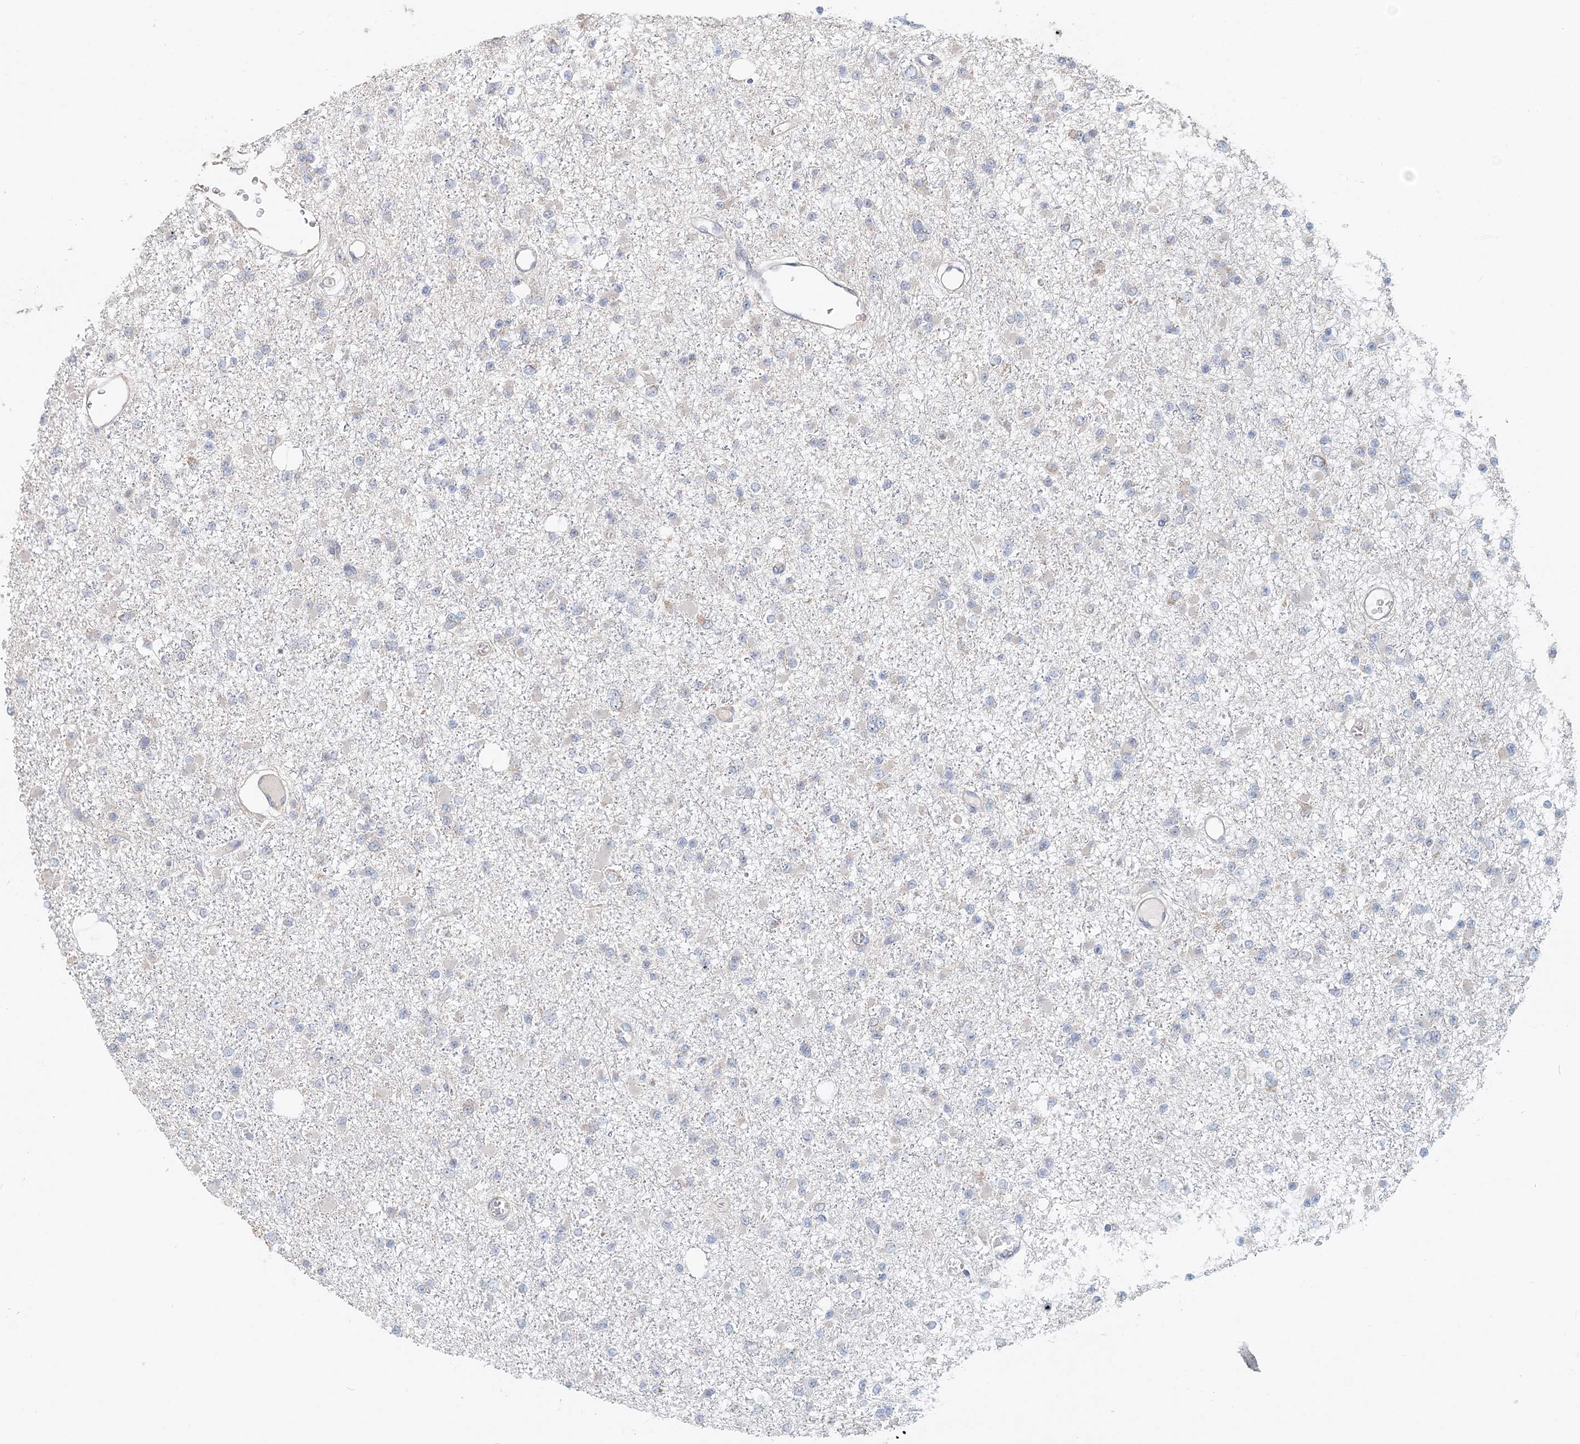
{"staining": {"intensity": "negative", "quantity": "none", "location": "none"}, "tissue": "glioma", "cell_type": "Tumor cells", "image_type": "cancer", "snomed": [{"axis": "morphology", "description": "Glioma, malignant, Low grade"}, {"axis": "topography", "description": "Brain"}], "caption": "This photomicrograph is of malignant glioma (low-grade) stained with IHC to label a protein in brown with the nuclei are counter-stained blue. There is no expression in tumor cells.", "gene": "FBXO38", "patient": {"sex": "female", "age": 22}}